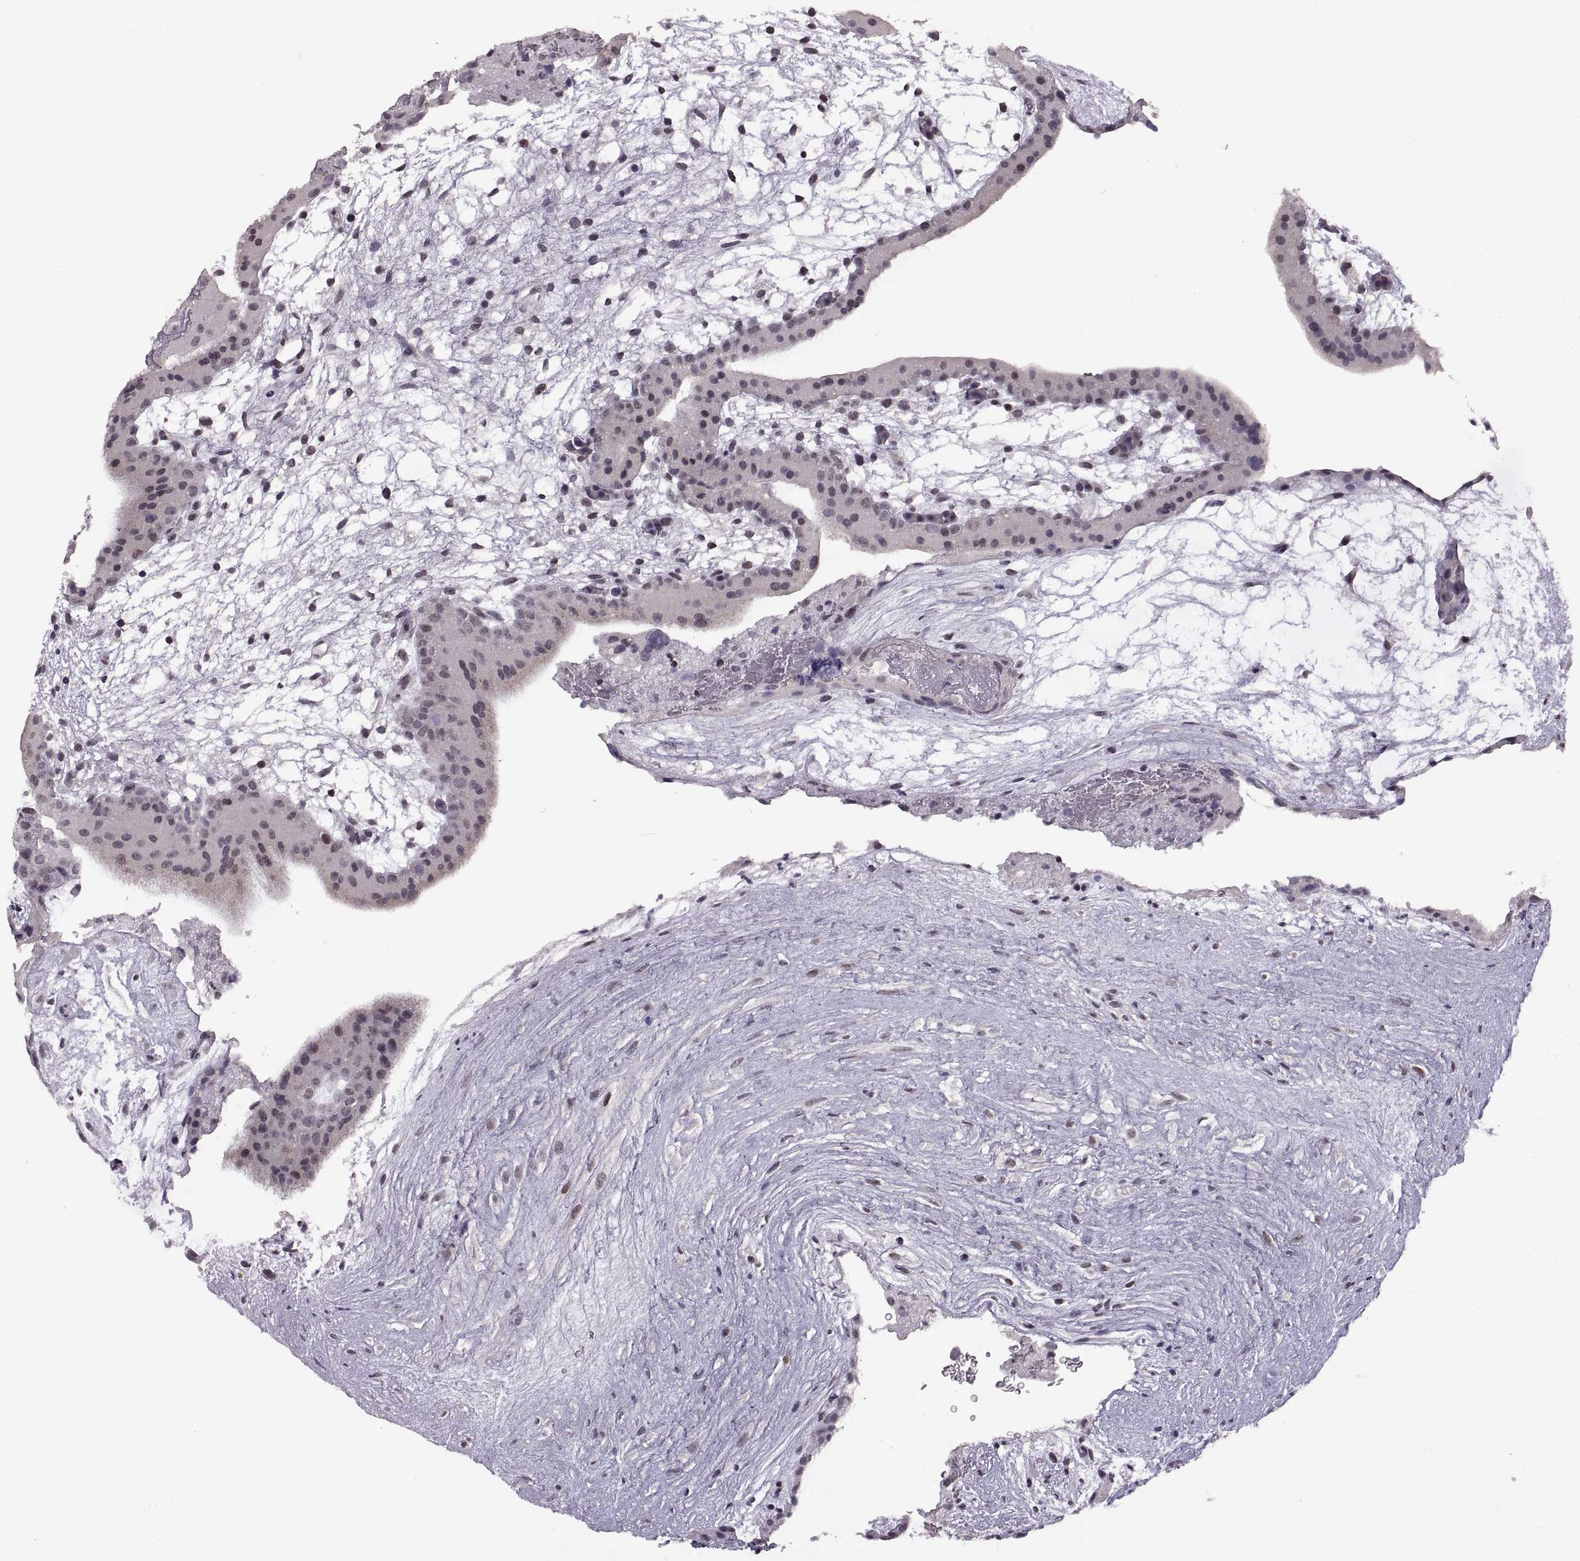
{"staining": {"intensity": "negative", "quantity": "none", "location": "none"}, "tissue": "placenta", "cell_type": "Decidual cells", "image_type": "normal", "snomed": [{"axis": "morphology", "description": "Normal tissue, NOS"}, {"axis": "topography", "description": "Placenta"}], "caption": "Immunohistochemistry (IHC) image of normal human placenta stained for a protein (brown), which shows no expression in decidual cells. Brightfield microscopy of immunohistochemistry stained with DAB (3,3'-diaminobenzidine) (brown) and hematoxylin (blue), captured at high magnification.", "gene": "NEK2", "patient": {"sex": "female", "age": 19}}